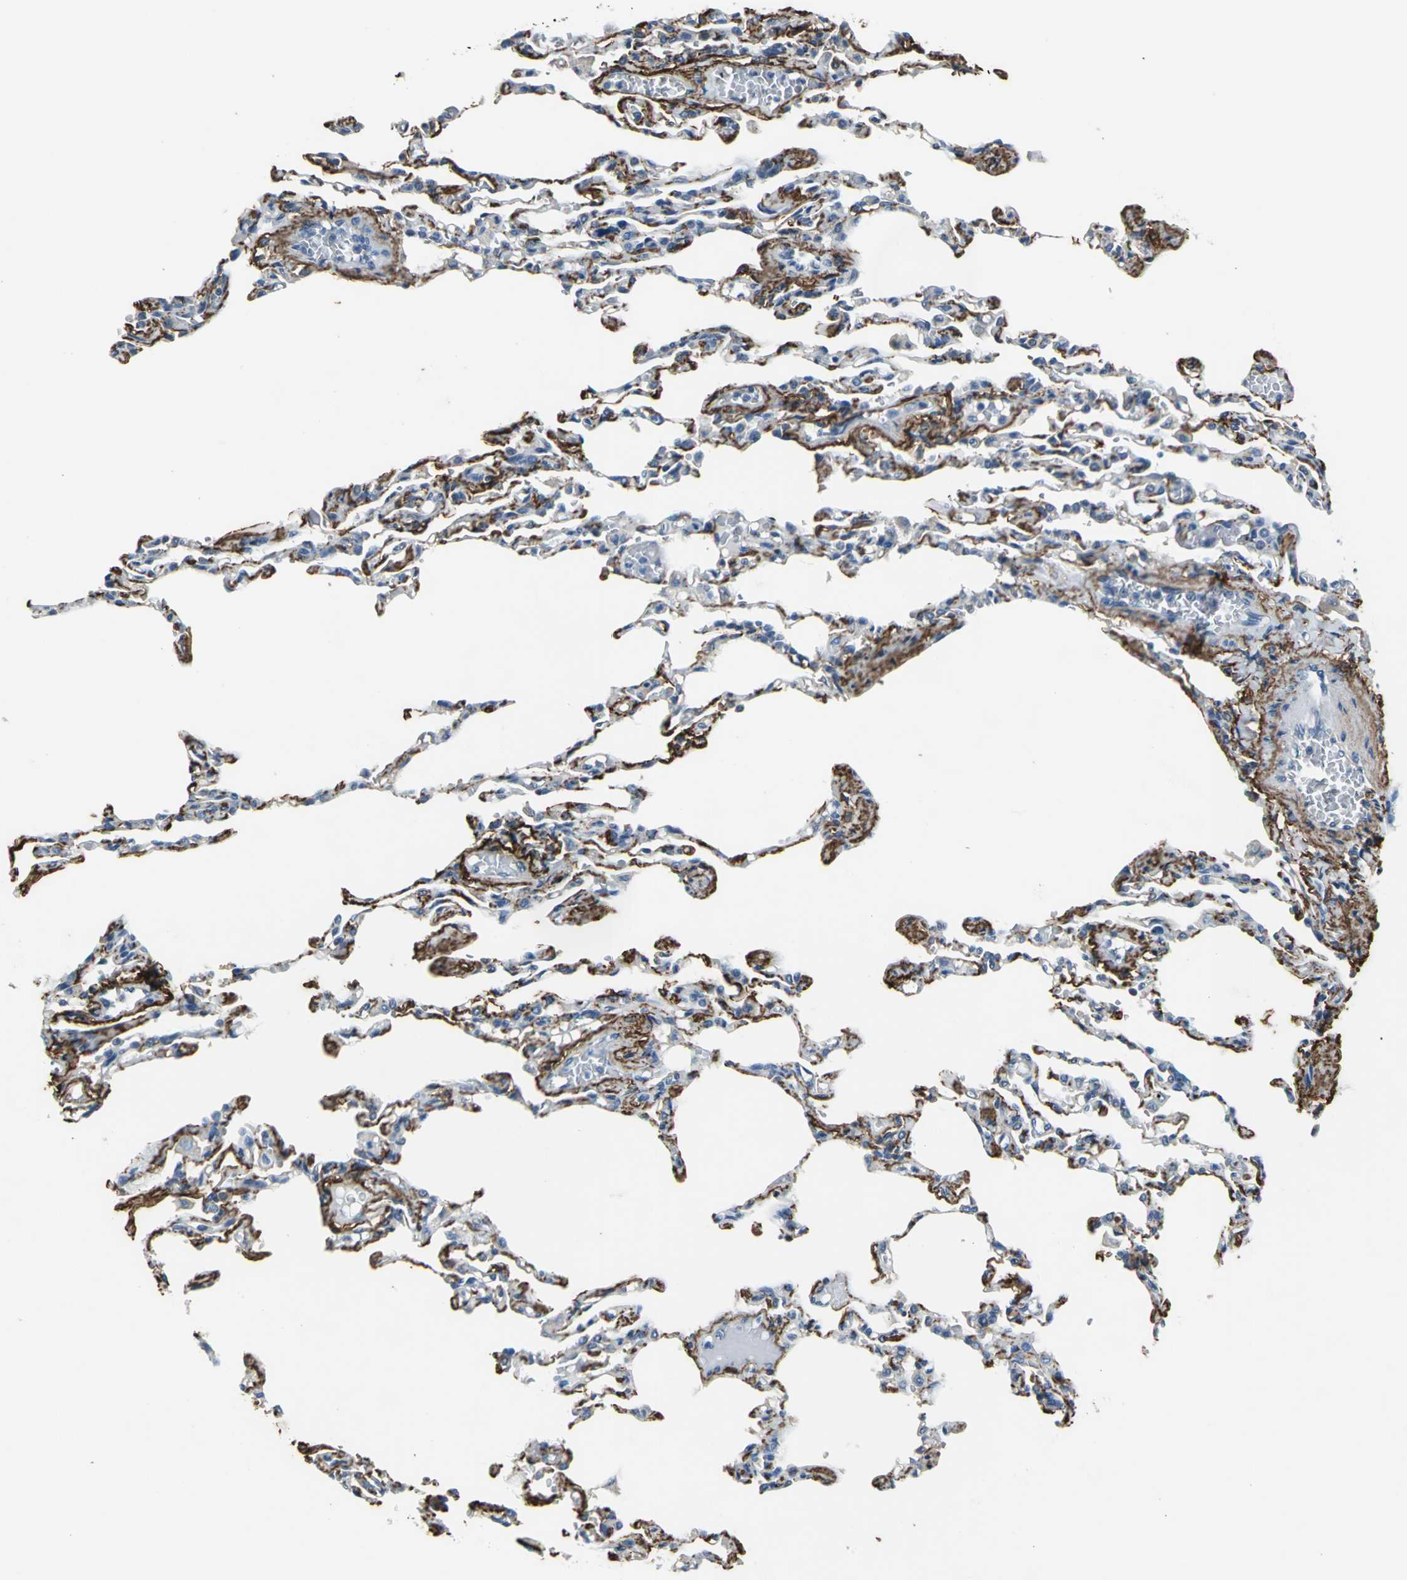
{"staining": {"intensity": "weak", "quantity": ">75%", "location": "cytoplasmic/membranous"}, "tissue": "lung", "cell_type": "Alveolar cells", "image_type": "normal", "snomed": [{"axis": "morphology", "description": "Normal tissue, NOS"}, {"axis": "topography", "description": "Lung"}], "caption": "Lung stained with a protein marker reveals weak staining in alveolar cells.", "gene": "SLC16A7", "patient": {"sex": "male", "age": 21}}